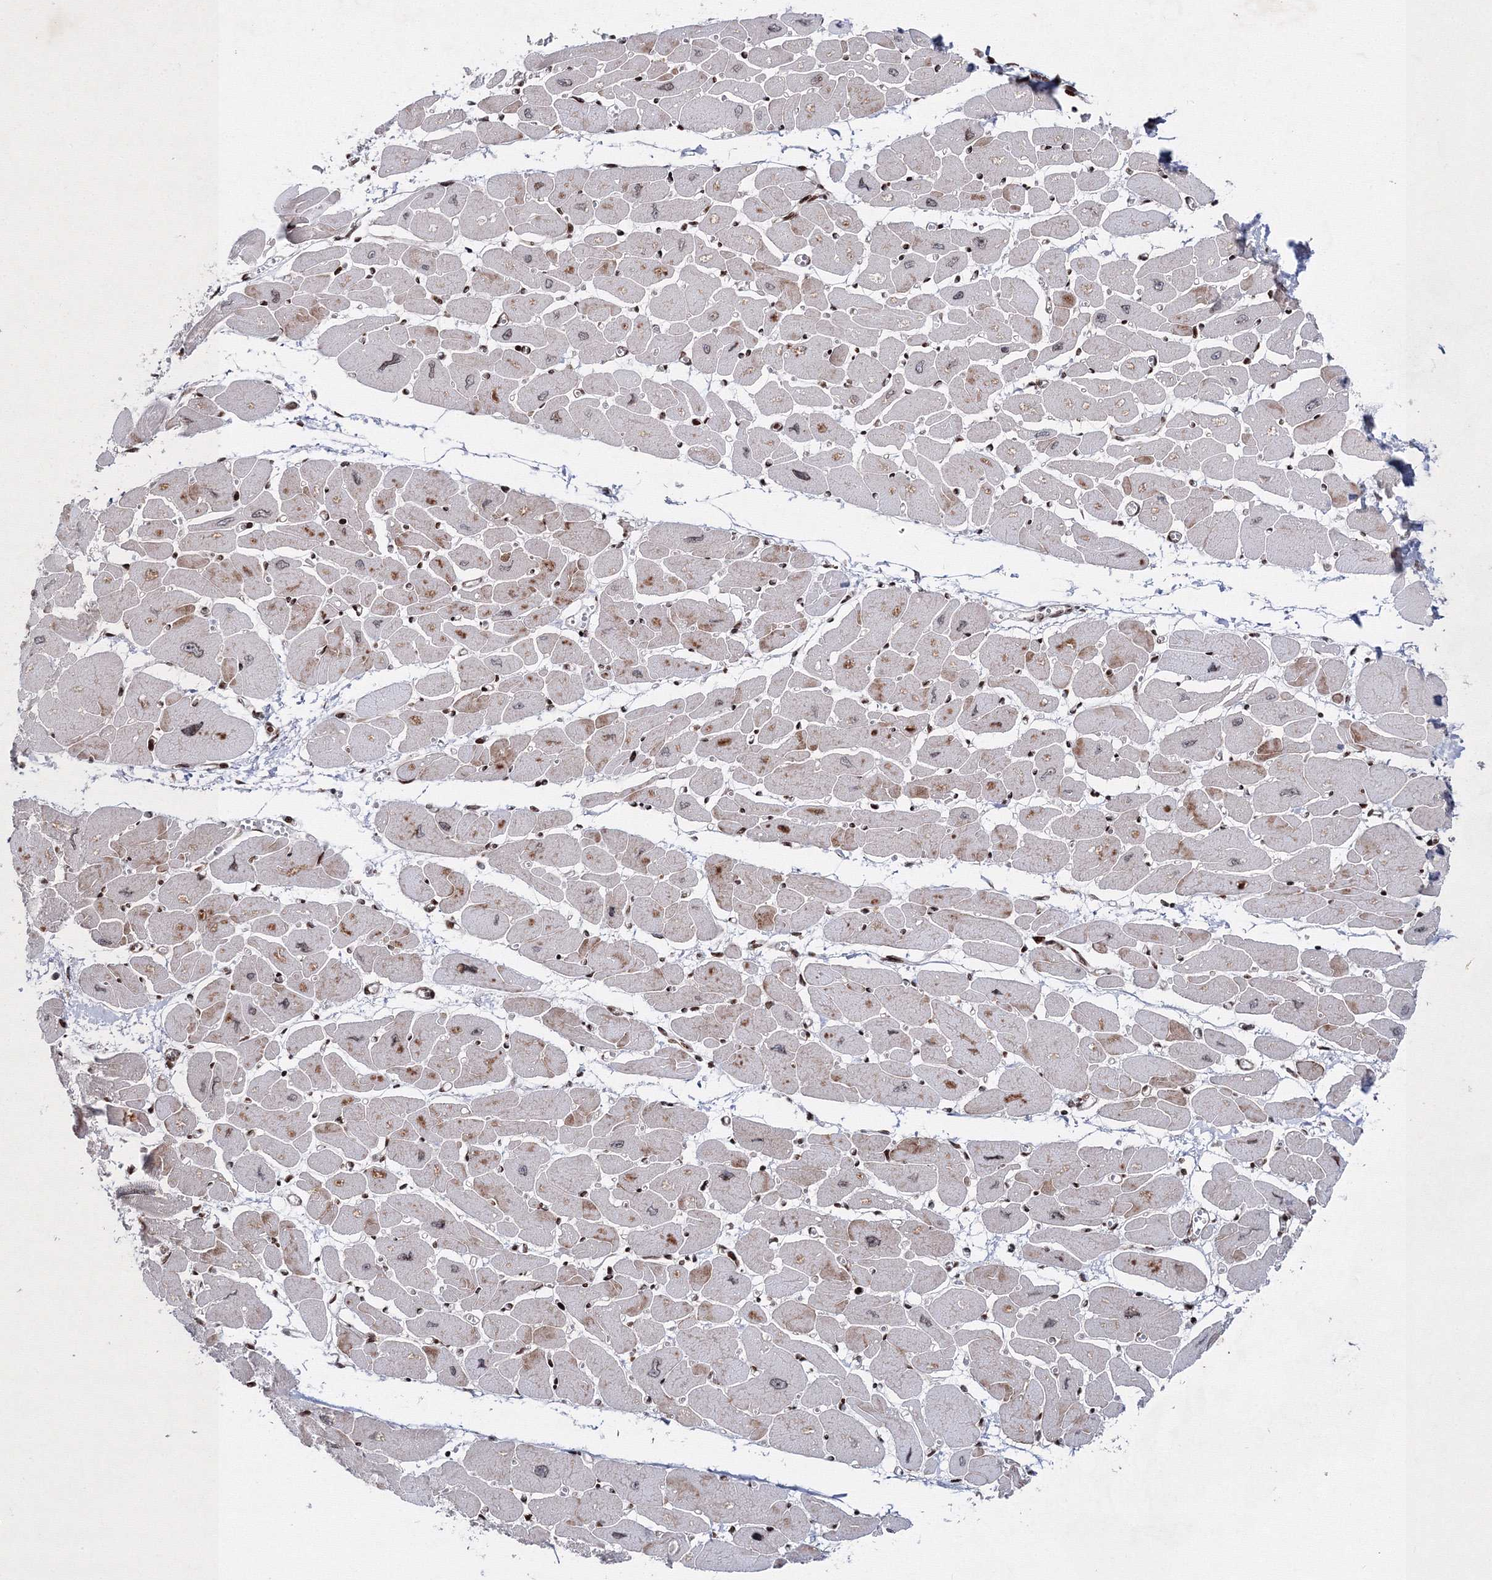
{"staining": {"intensity": "moderate", "quantity": "<25%", "location": "nuclear"}, "tissue": "heart muscle", "cell_type": "Cardiomyocytes", "image_type": "normal", "snomed": [{"axis": "morphology", "description": "Normal tissue, NOS"}, {"axis": "topography", "description": "Heart"}], "caption": "Cardiomyocytes reveal low levels of moderate nuclear staining in about <25% of cells in normal human heart muscle.", "gene": "SMIM29", "patient": {"sex": "female", "age": 54}}